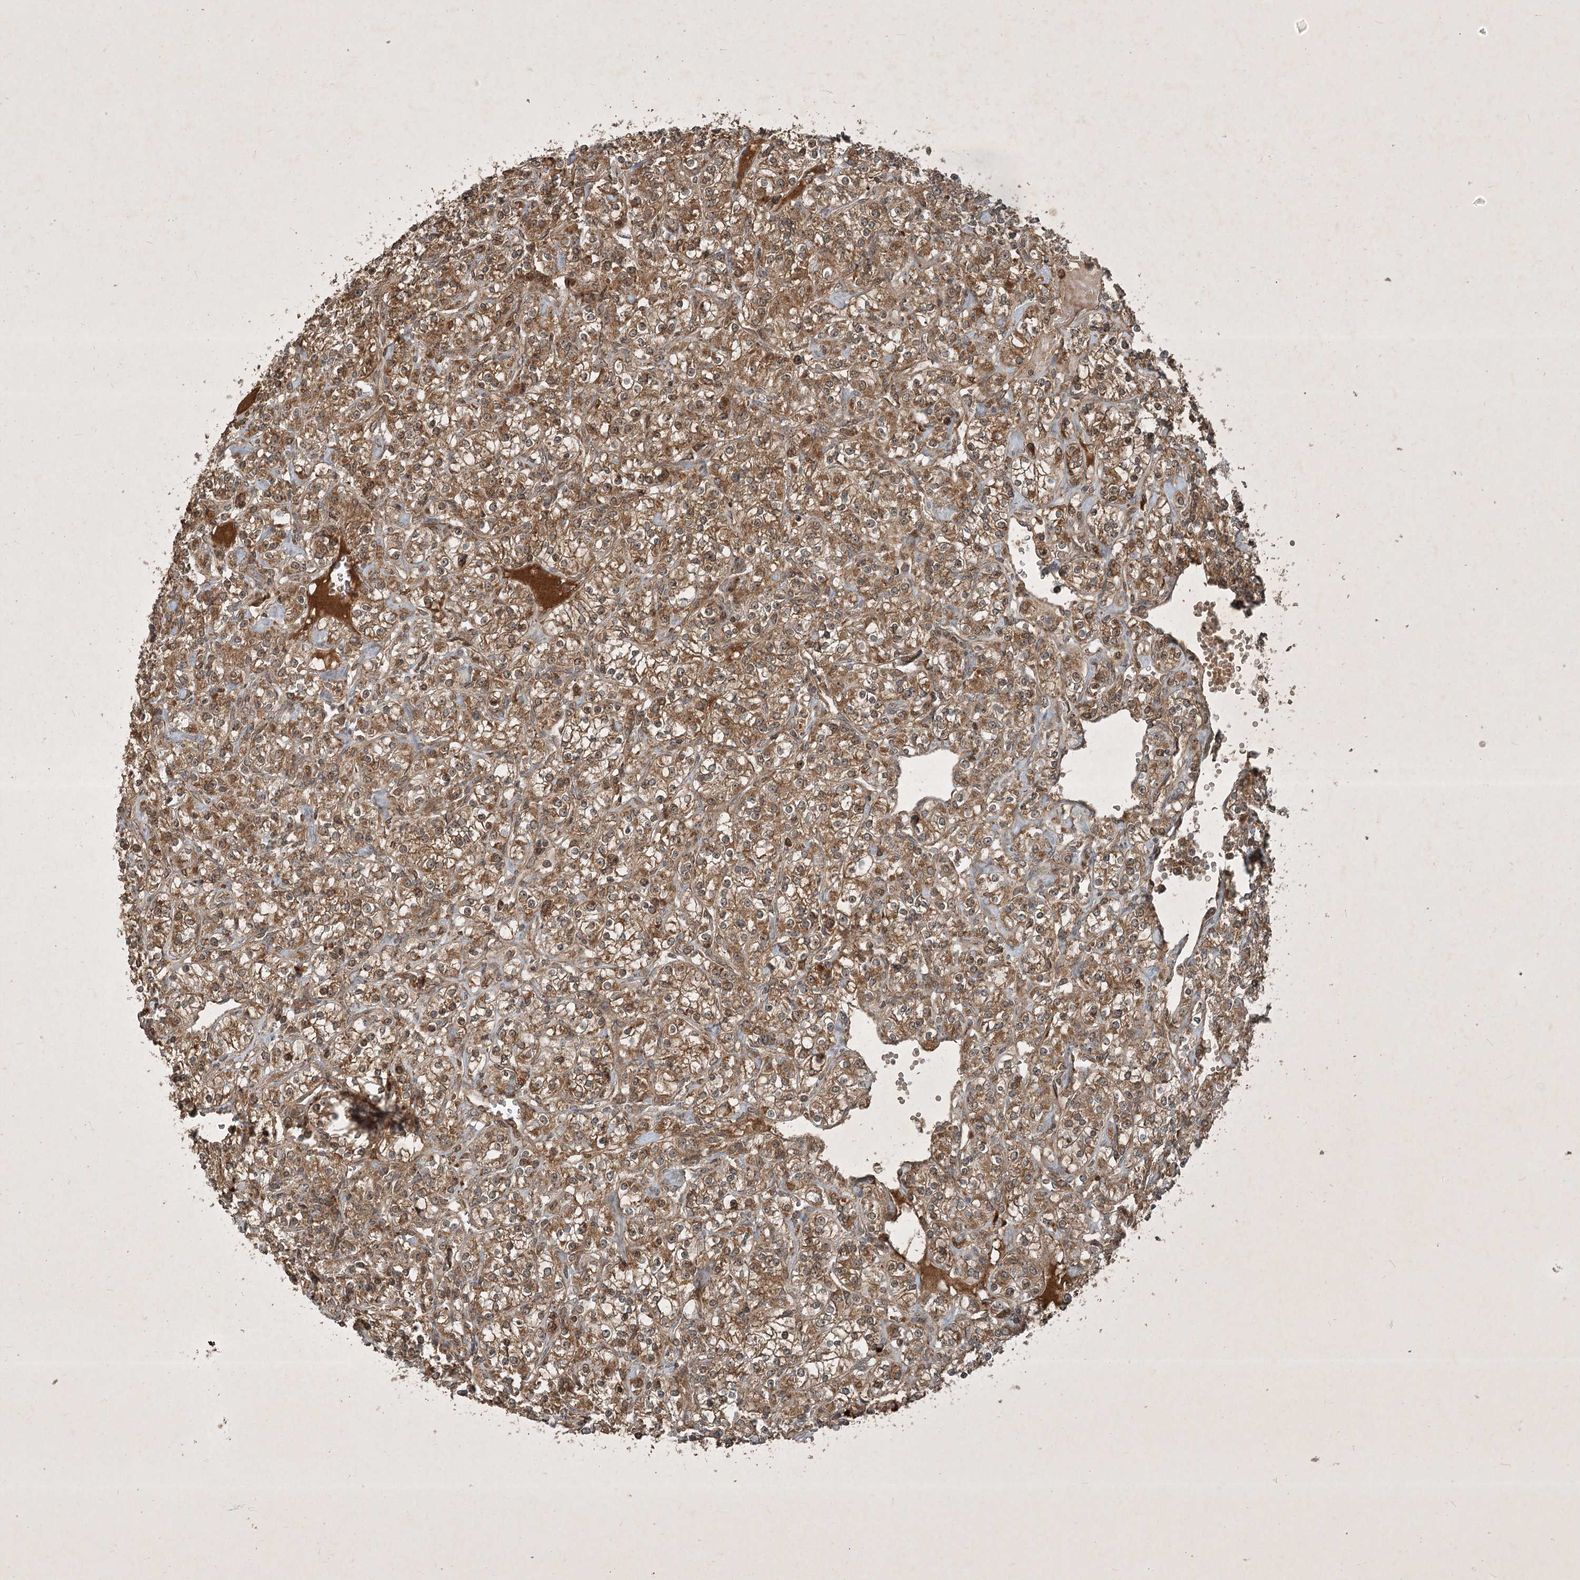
{"staining": {"intensity": "moderate", "quantity": ">75%", "location": "cytoplasmic/membranous"}, "tissue": "renal cancer", "cell_type": "Tumor cells", "image_type": "cancer", "snomed": [{"axis": "morphology", "description": "Adenocarcinoma, NOS"}, {"axis": "topography", "description": "Kidney"}], "caption": "Immunohistochemistry photomicrograph of neoplastic tissue: human renal cancer (adenocarcinoma) stained using immunohistochemistry (IHC) exhibits medium levels of moderate protein expression localized specifically in the cytoplasmic/membranous of tumor cells, appearing as a cytoplasmic/membranous brown color.", "gene": "UNC93A", "patient": {"sex": "male", "age": 77}}